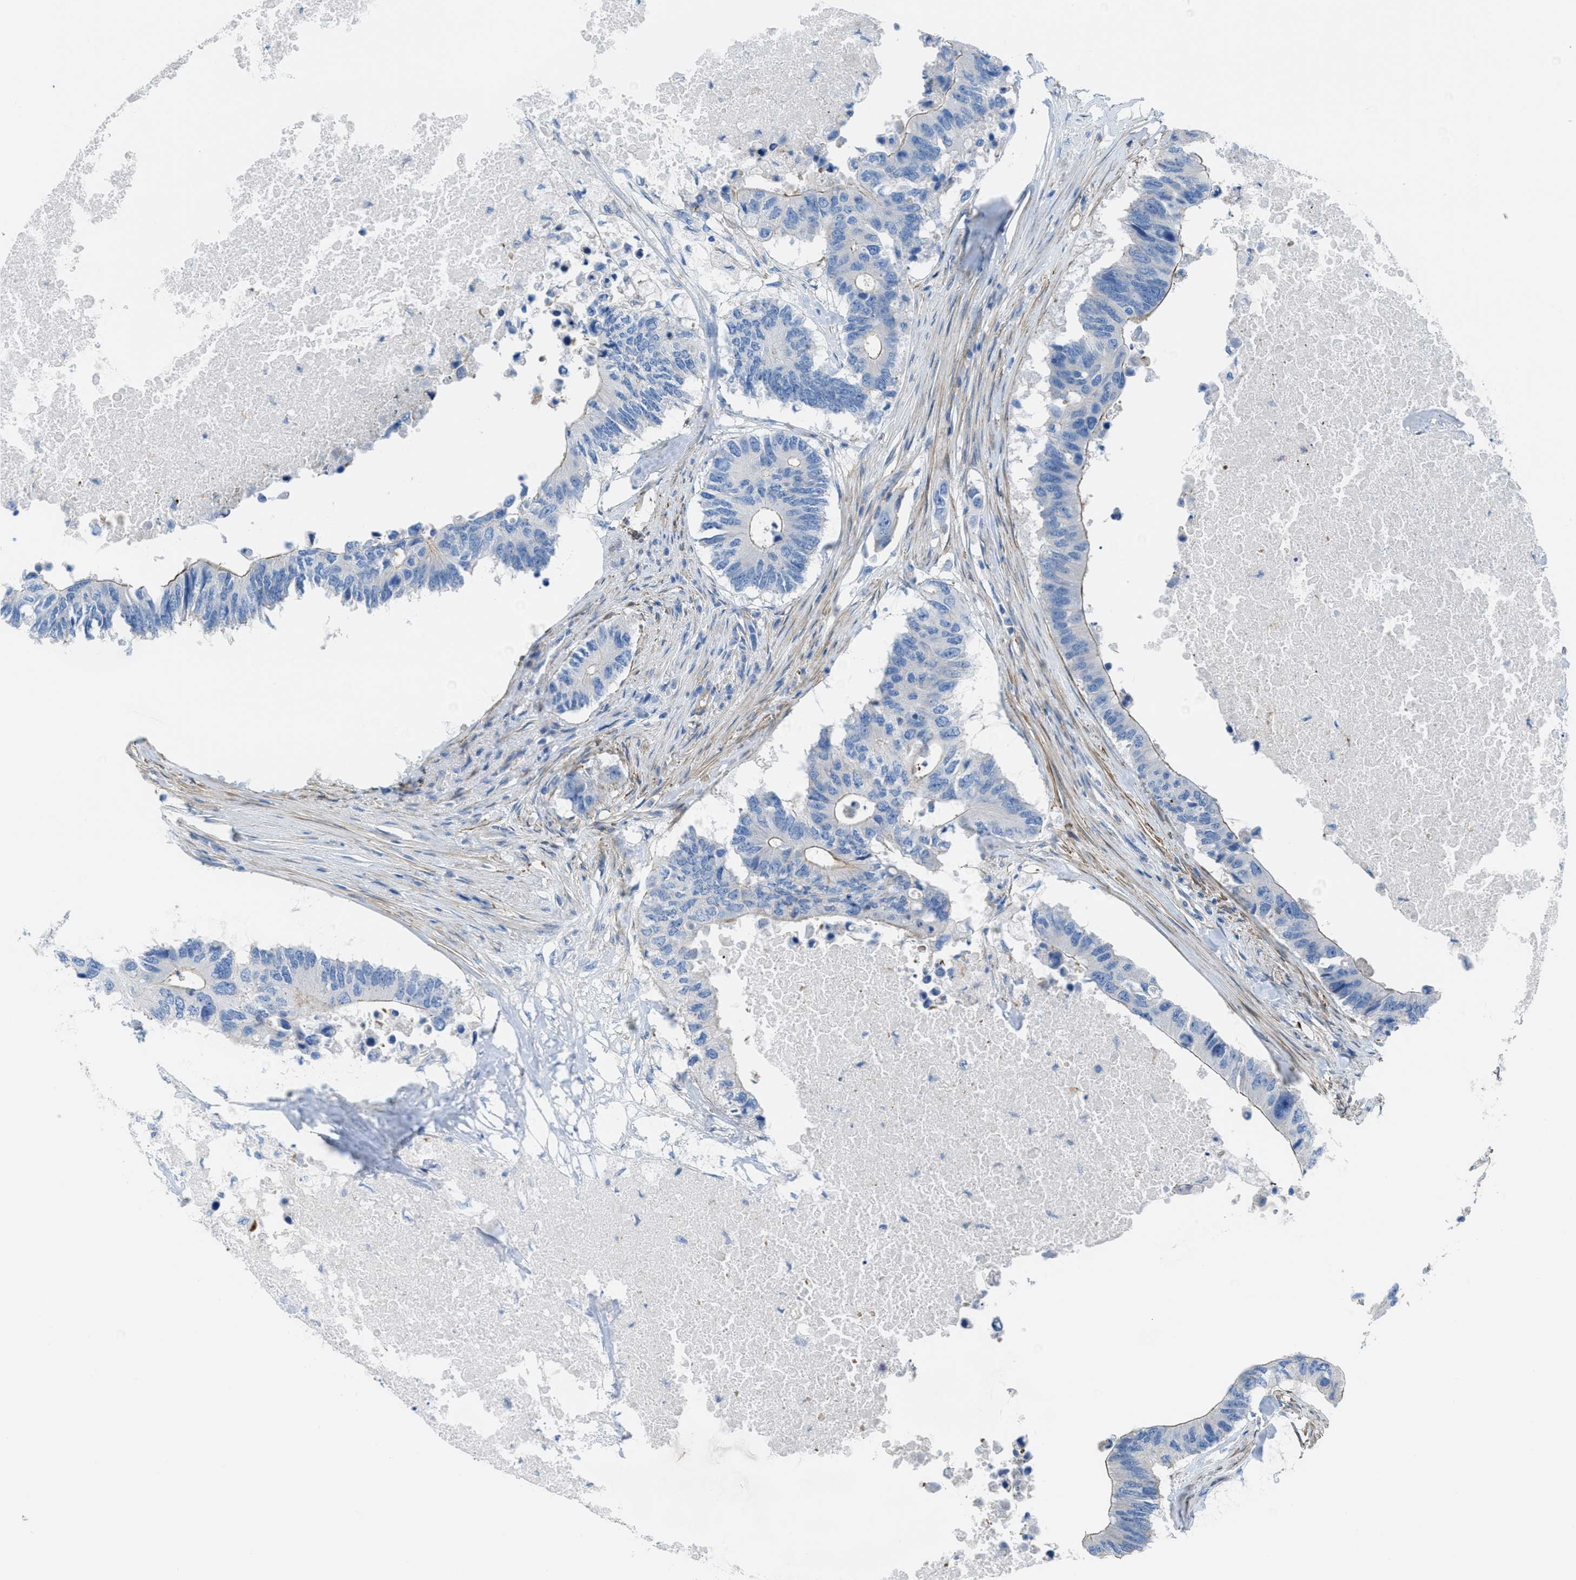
{"staining": {"intensity": "weak", "quantity": "<25%", "location": "cytoplasmic/membranous"}, "tissue": "colorectal cancer", "cell_type": "Tumor cells", "image_type": "cancer", "snomed": [{"axis": "morphology", "description": "Adenocarcinoma, NOS"}, {"axis": "topography", "description": "Colon"}], "caption": "DAB immunohistochemical staining of human adenocarcinoma (colorectal) exhibits no significant staining in tumor cells.", "gene": "KCNH7", "patient": {"sex": "male", "age": 71}}